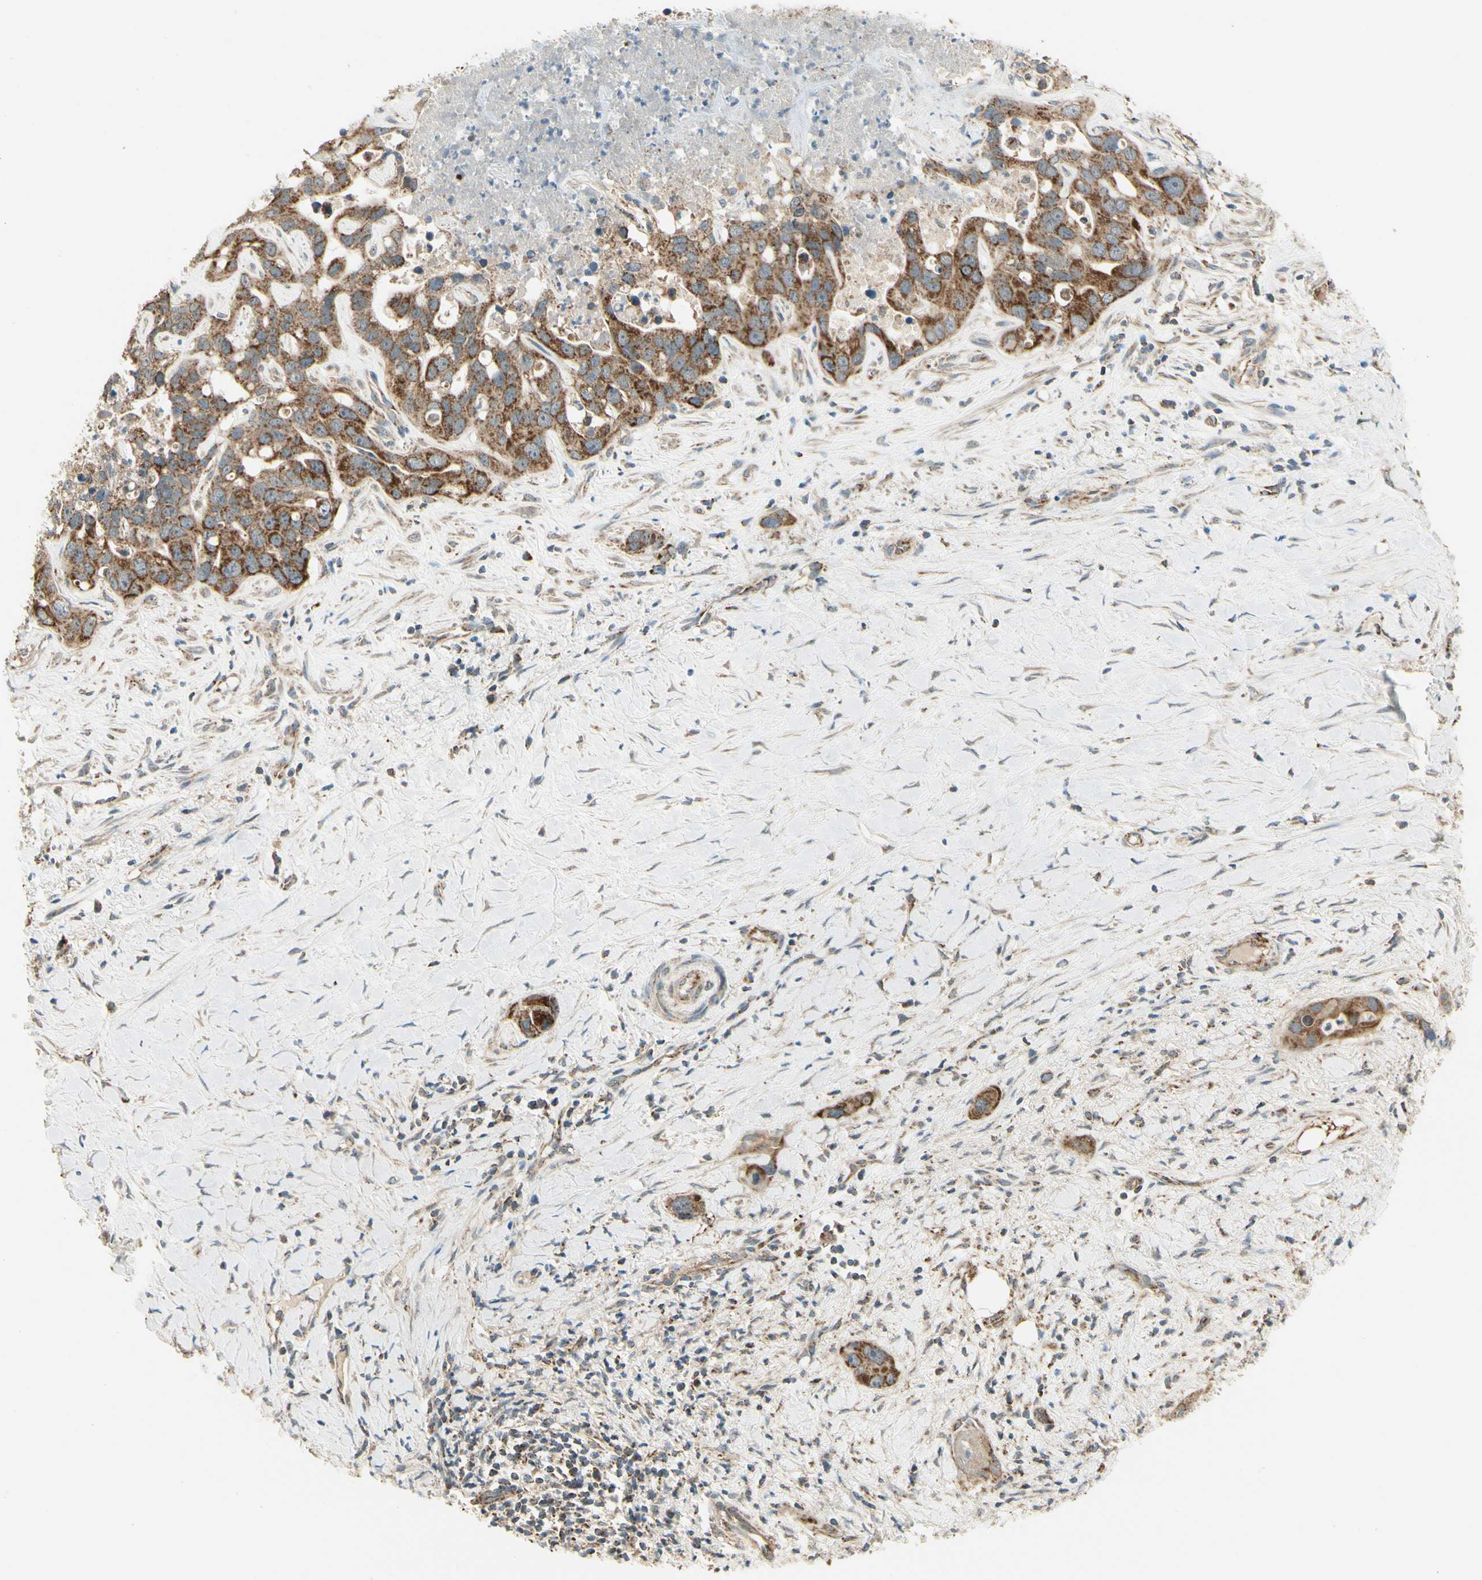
{"staining": {"intensity": "strong", "quantity": ">75%", "location": "cytoplasmic/membranous"}, "tissue": "liver cancer", "cell_type": "Tumor cells", "image_type": "cancer", "snomed": [{"axis": "morphology", "description": "Cholangiocarcinoma"}, {"axis": "topography", "description": "Liver"}], "caption": "Liver cancer (cholangiocarcinoma) stained with immunohistochemistry demonstrates strong cytoplasmic/membranous positivity in approximately >75% of tumor cells. (Brightfield microscopy of DAB IHC at high magnification).", "gene": "EPHB3", "patient": {"sex": "female", "age": 65}}